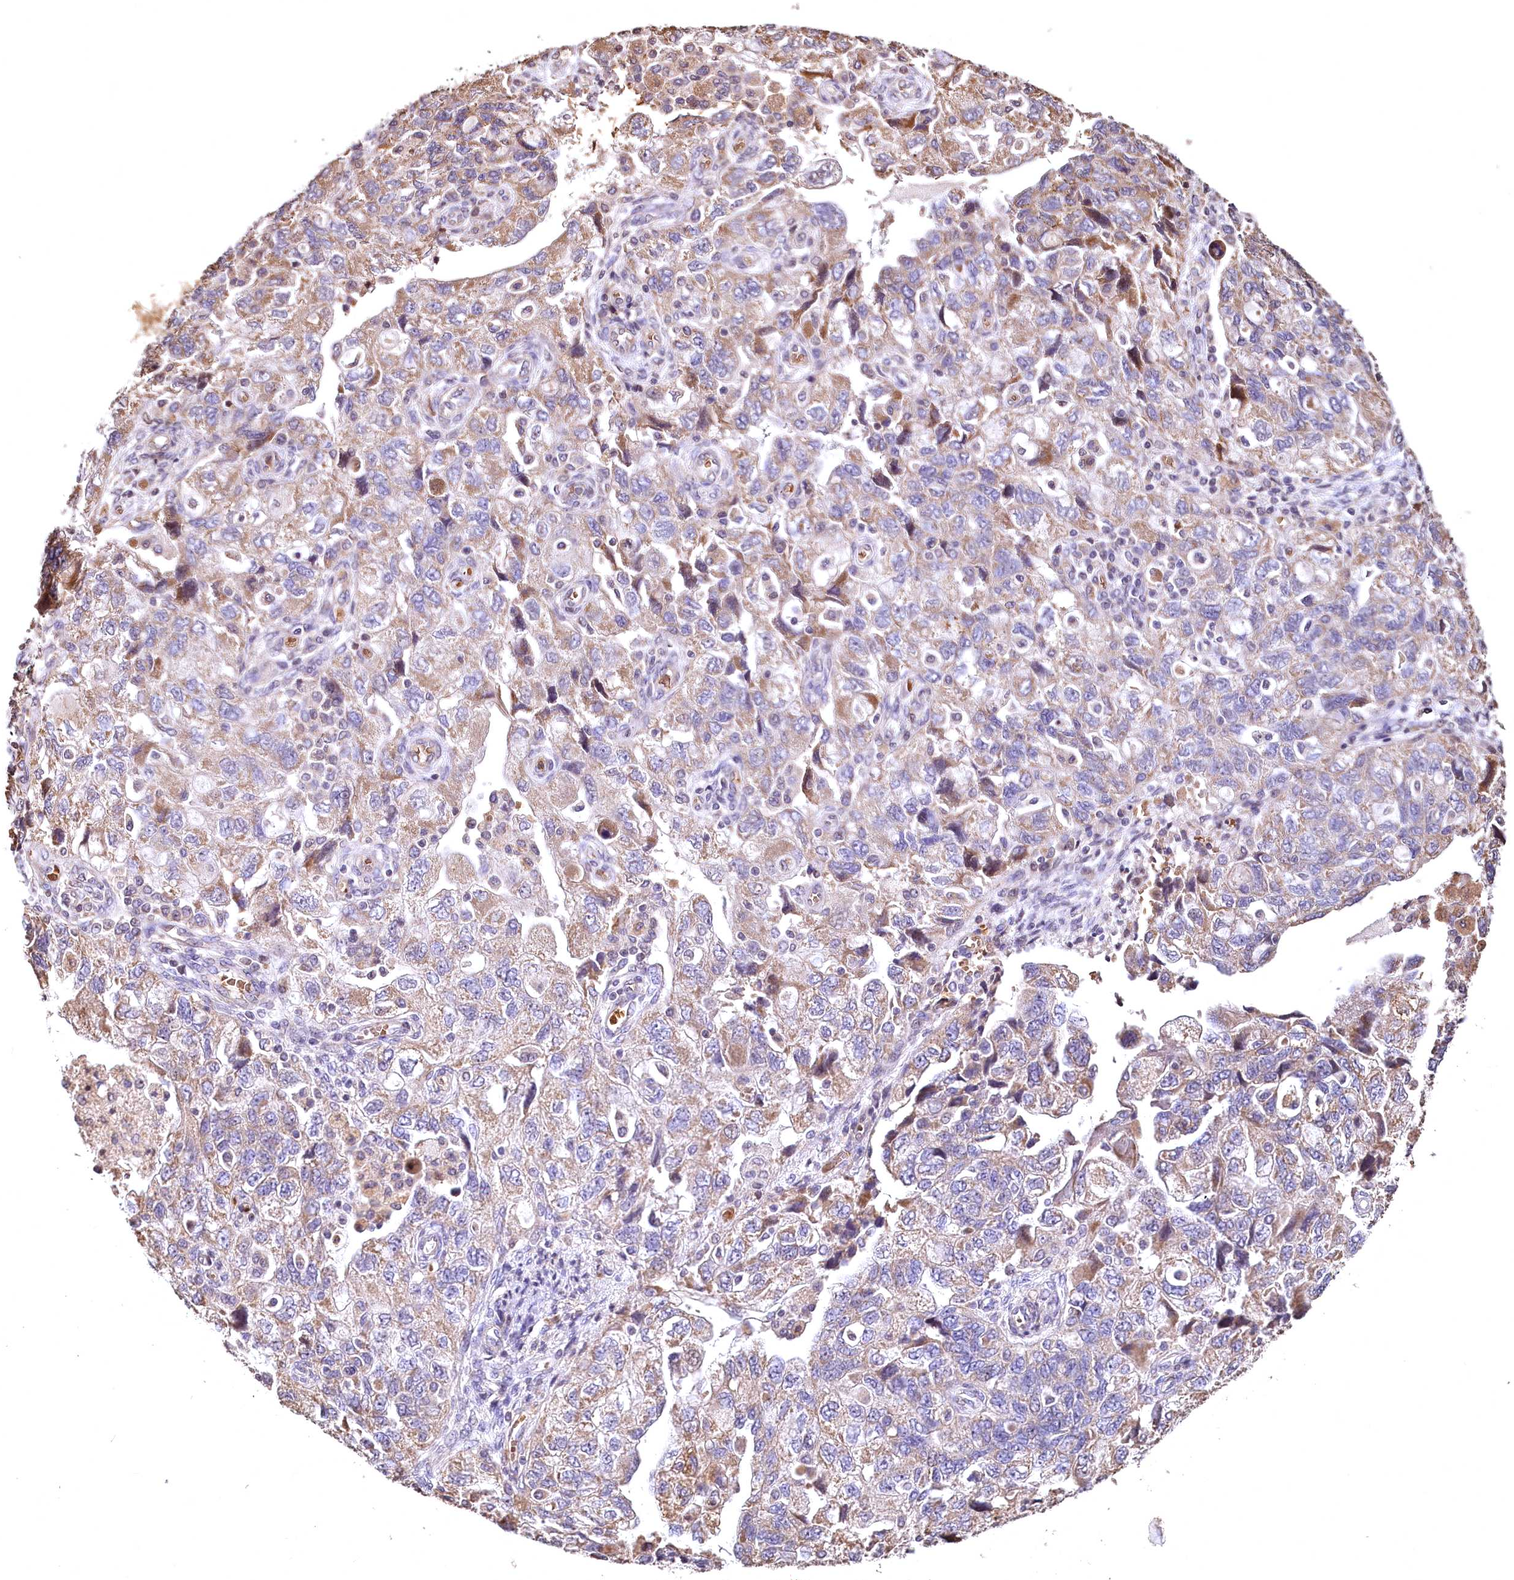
{"staining": {"intensity": "moderate", "quantity": ">75%", "location": "cytoplasmic/membranous"}, "tissue": "ovarian cancer", "cell_type": "Tumor cells", "image_type": "cancer", "snomed": [{"axis": "morphology", "description": "Carcinoma, NOS"}, {"axis": "morphology", "description": "Cystadenocarcinoma, serous, NOS"}, {"axis": "topography", "description": "Ovary"}], "caption": "Human serous cystadenocarcinoma (ovarian) stained with a brown dye reveals moderate cytoplasmic/membranous positive staining in about >75% of tumor cells.", "gene": "SPTA1", "patient": {"sex": "female", "age": 69}}